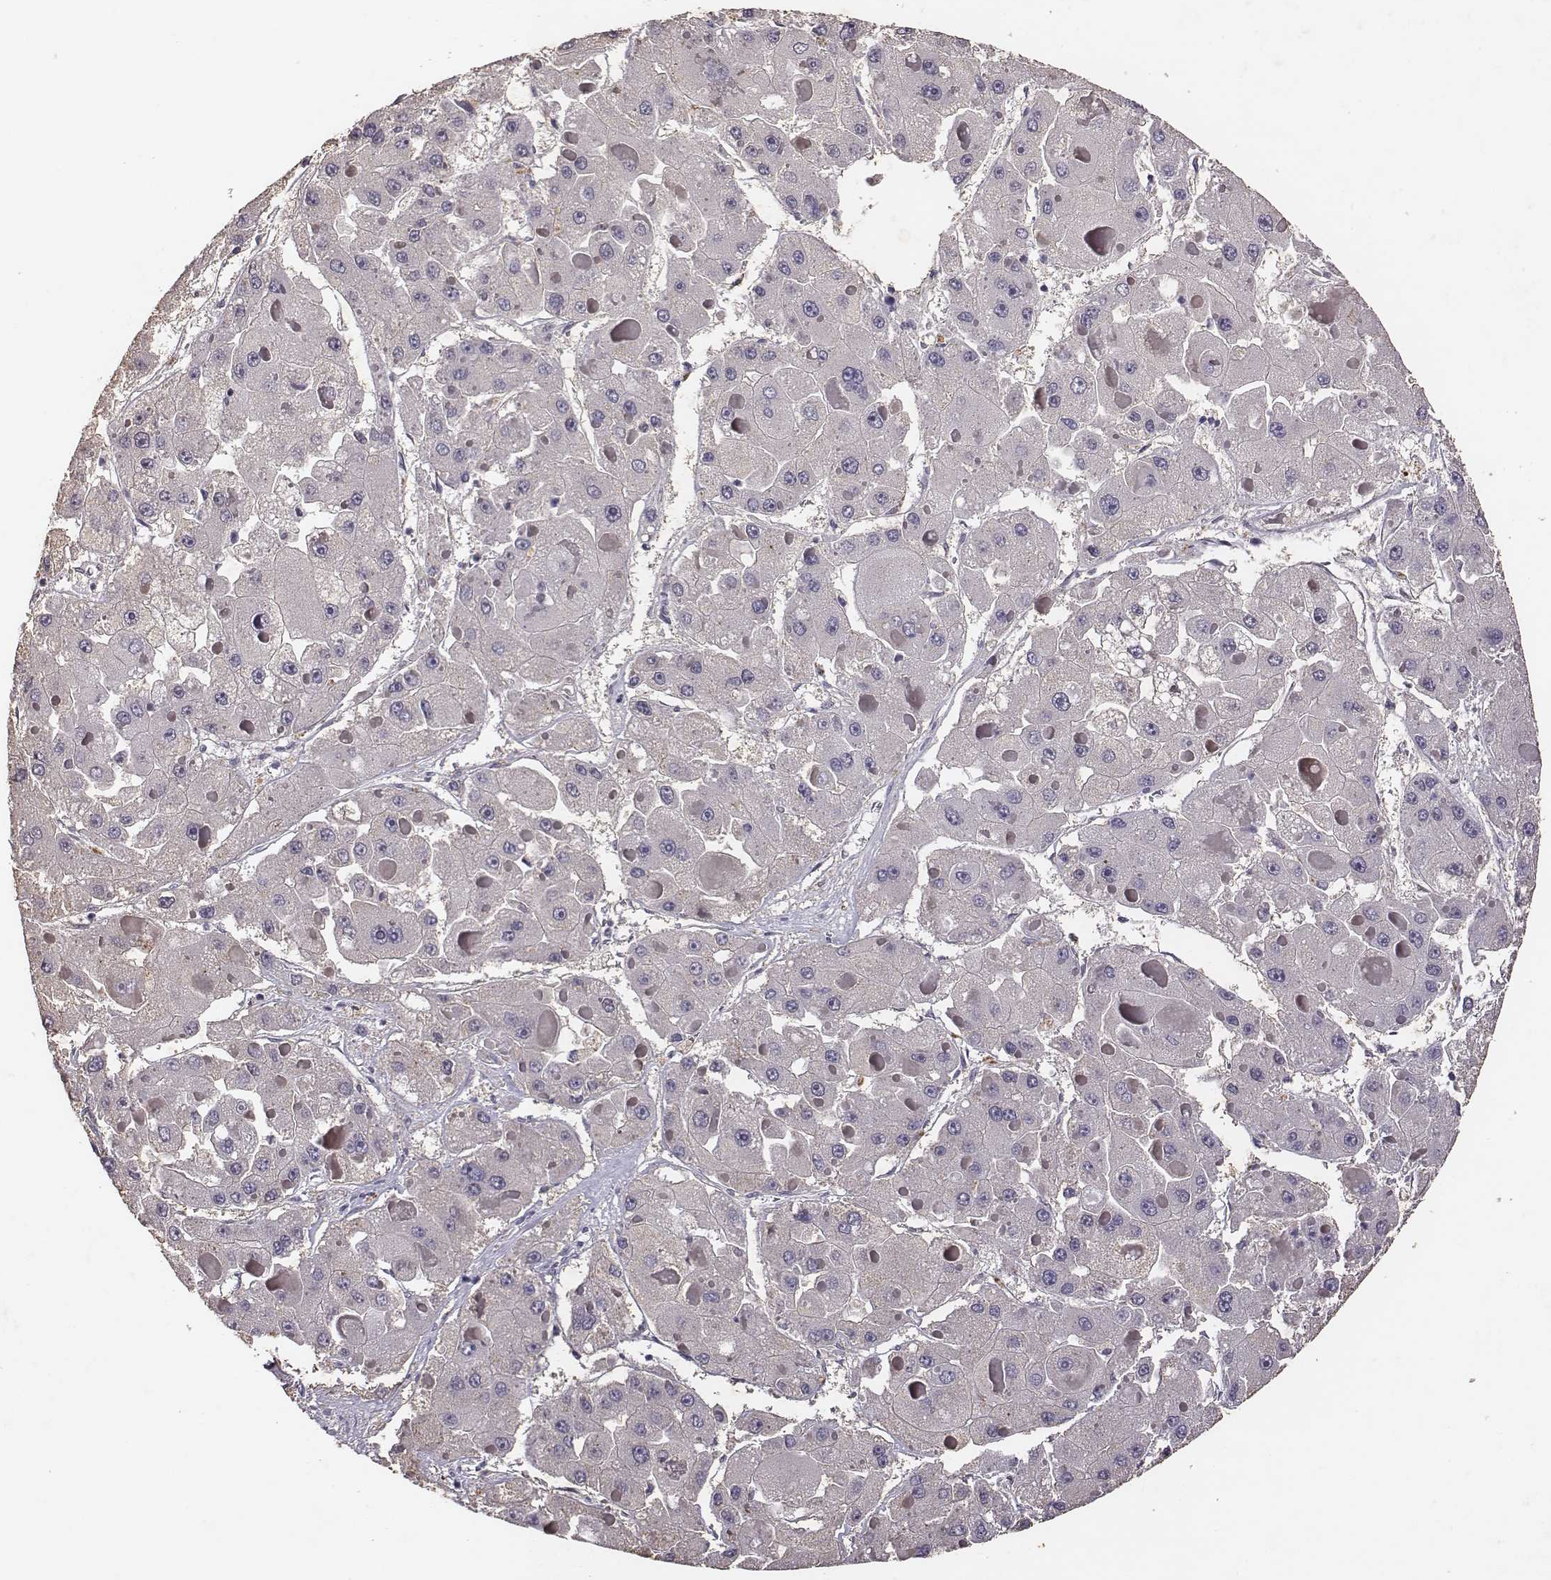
{"staining": {"intensity": "negative", "quantity": "none", "location": "none"}, "tissue": "liver cancer", "cell_type": "Tumor cells", "image_type": "cancer", "snomed": [{"axis": "morphology", "description": "Carcinoma, Hepatocellular, NOS"}, {"axis": "topography", "description": "Liver"}], "caption": "Human hepatocellular carcinoma (liver) stained for a protein using IHC shows no positivity in tumor cells.", "gene": "SLC22A6", "patient": {"sex": "female", "age": 73}}